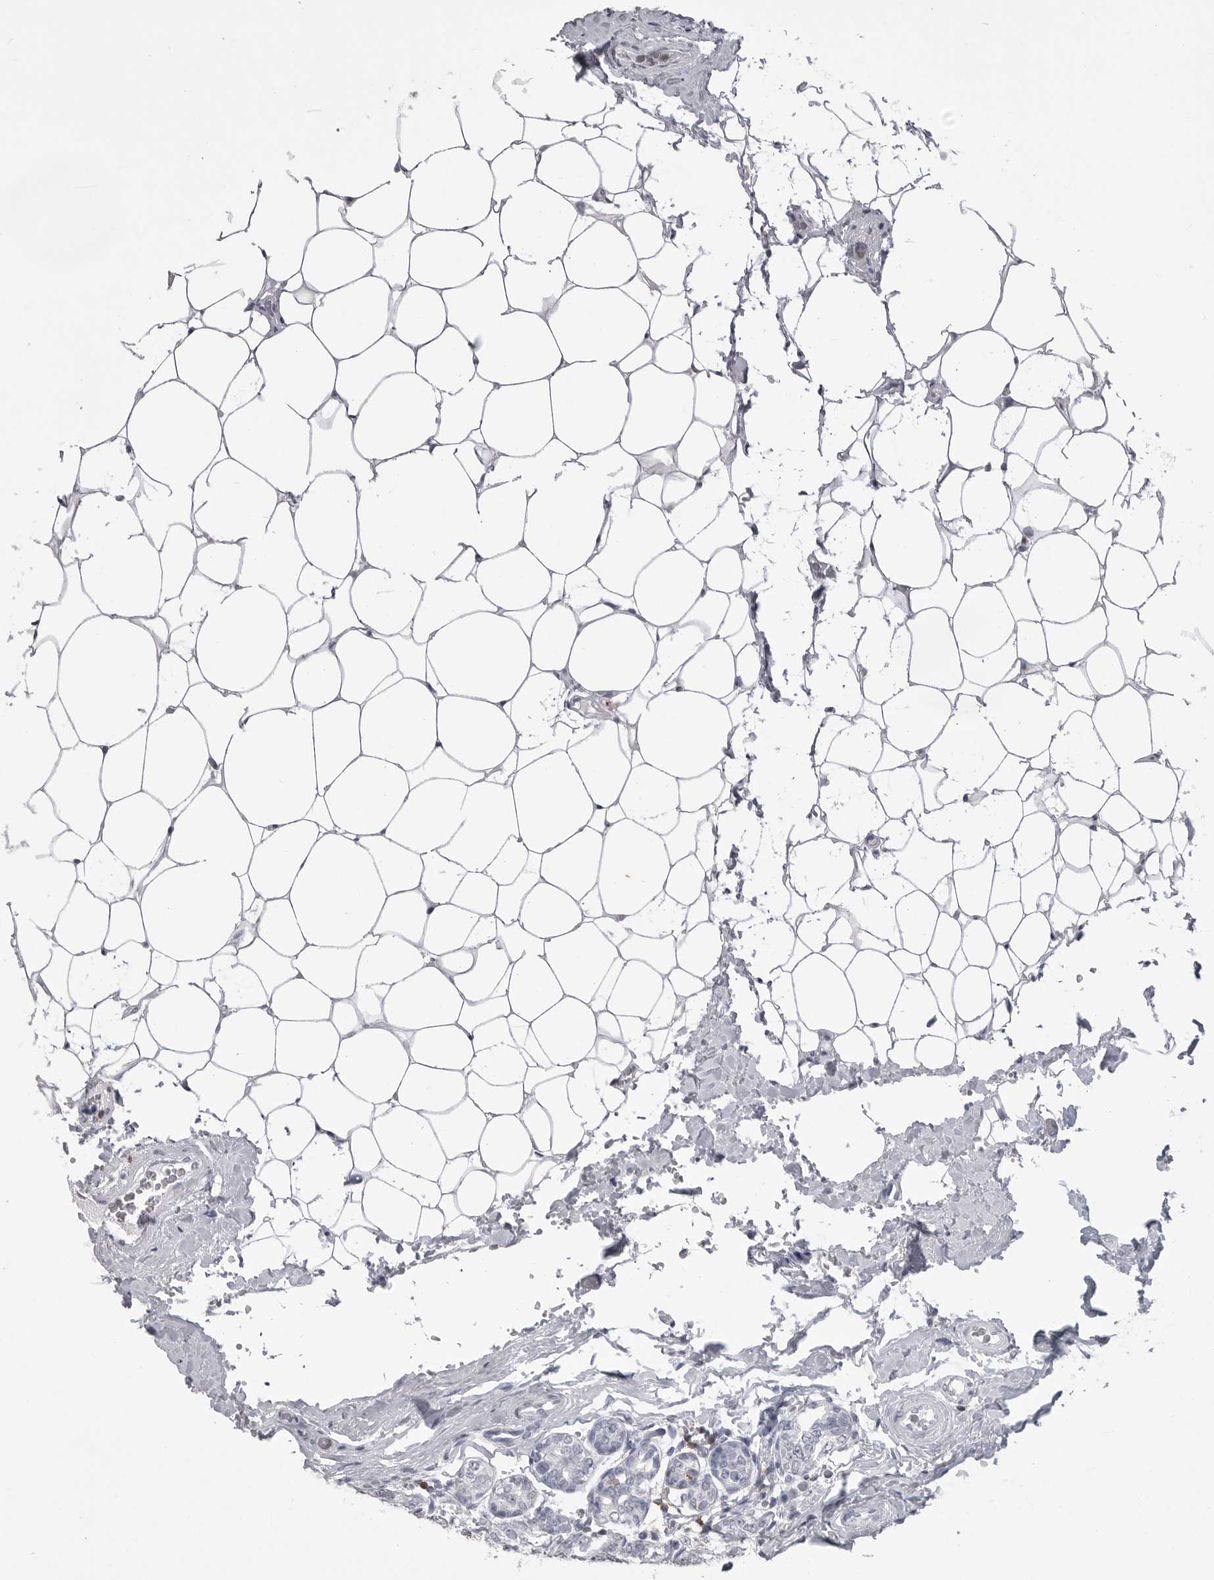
{"staining": {"intensity": "negative", "quantity": "none", "location": "none"}, "tissue": "breast cancer", "cell_type": "Tumor cells", "image_type": "cancer", "snomed": [{"axis": "morphology", "description": "Normal tissue, NOS"}, {"axis": "morphology", "description": "Duct carcinoma"}, {"axis": "topography", "description": "Breast"}], "caption": "DAB immunohistochemical staining of human breast invasive ductal carcinoma reveals no significant expression in tumor cells. The staining is performed using DAB (3,3'-diaminobenzidine) brown chromogen with nuclei counter-stained in using hematoxylin.", "gene": "ITGAL", "patient": {"sex": "female", "age": 43}}